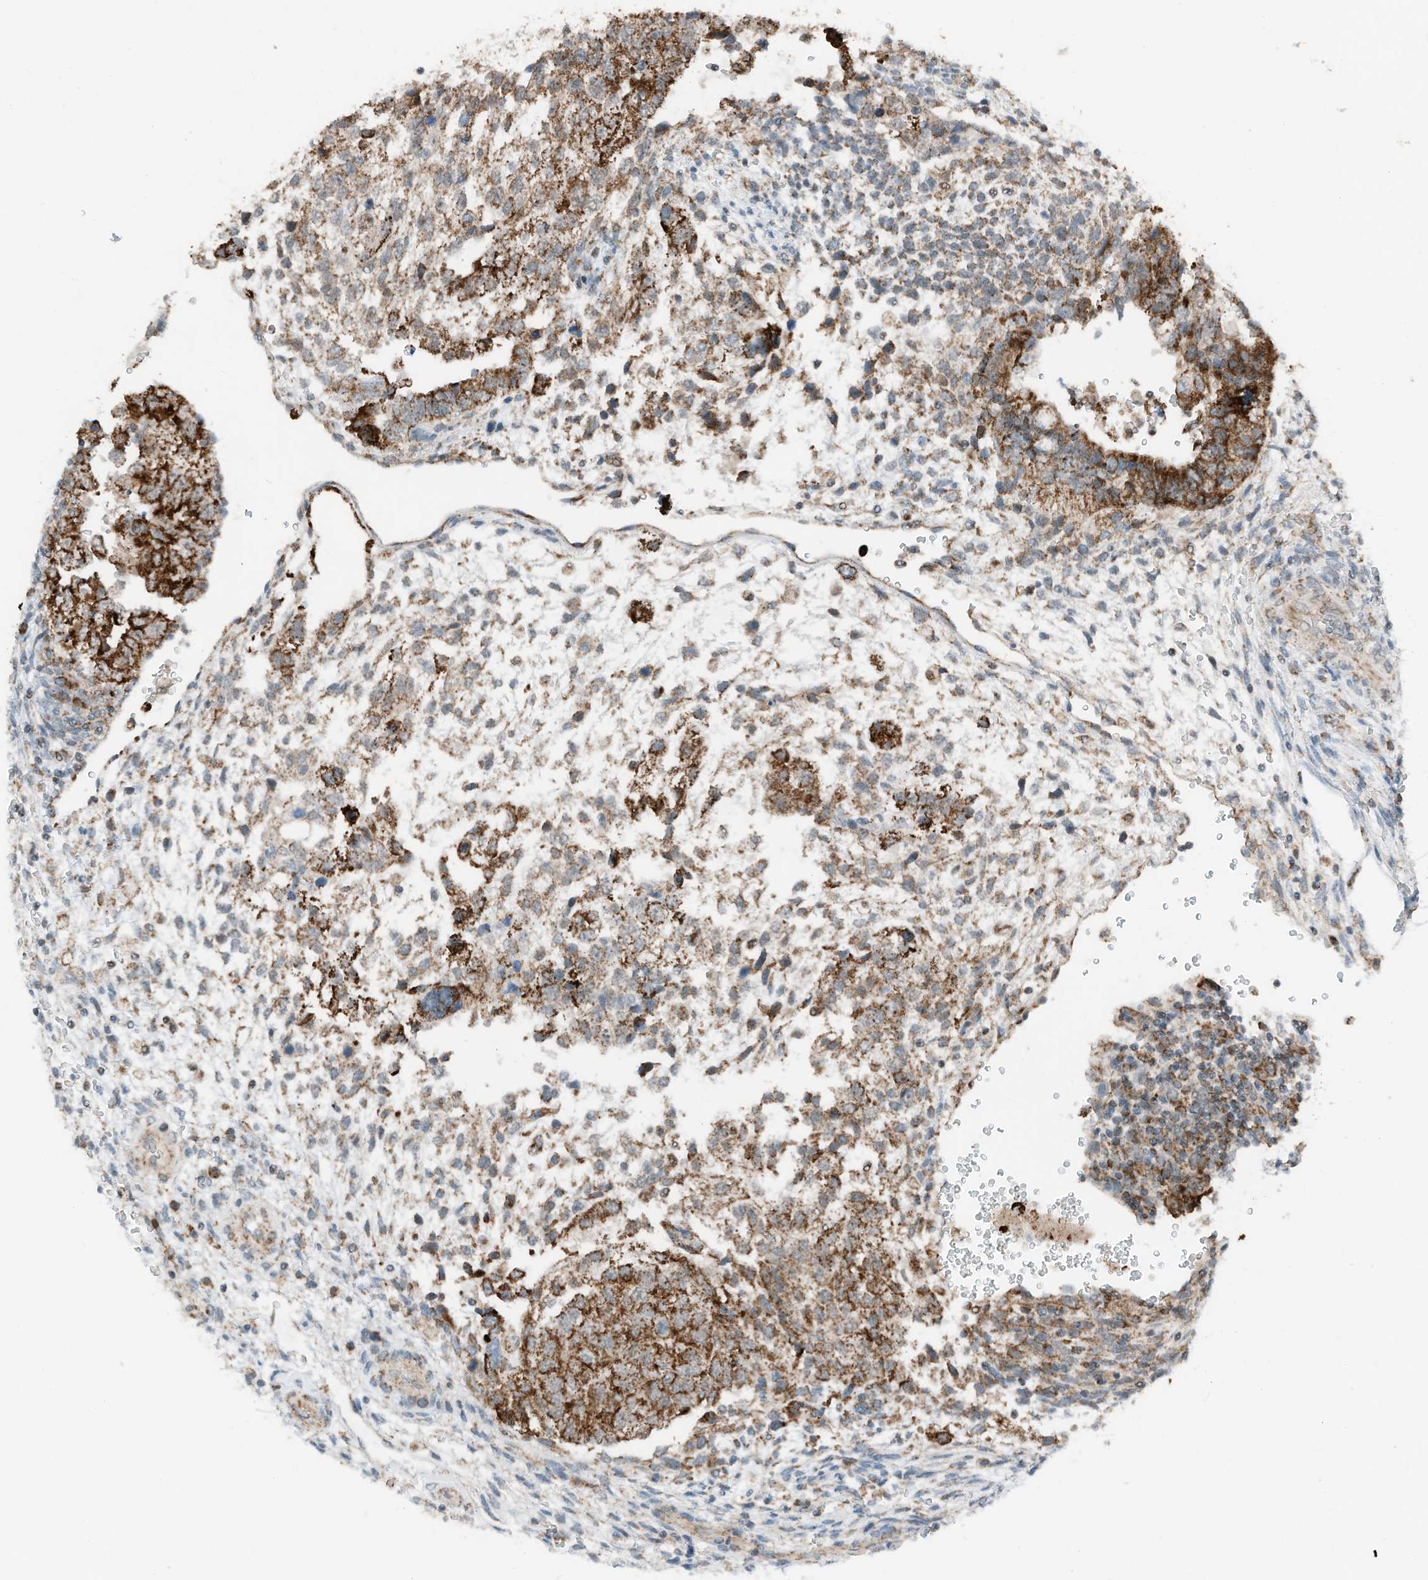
{"staining": {"intensity": "strong", "quantity": ">75%", "location": "cytoplasmic/membranous"}, "tissue": "testis cancer", "cell_type": "Tumor cells", "image_type": "cancer", "snomed": [{"axis": "morphology", "description": "Carcinoma, Embryonal, NOS"}, {"axis": "topography", "description": "Testis"}], "caption": "Strong cytoplasmic/membranous protein staining is seen in about >75% of tumor cells in testis embryonal carcinoma.", "gene": "RMND1", "patient": {"sex": "male", "age": 37}}